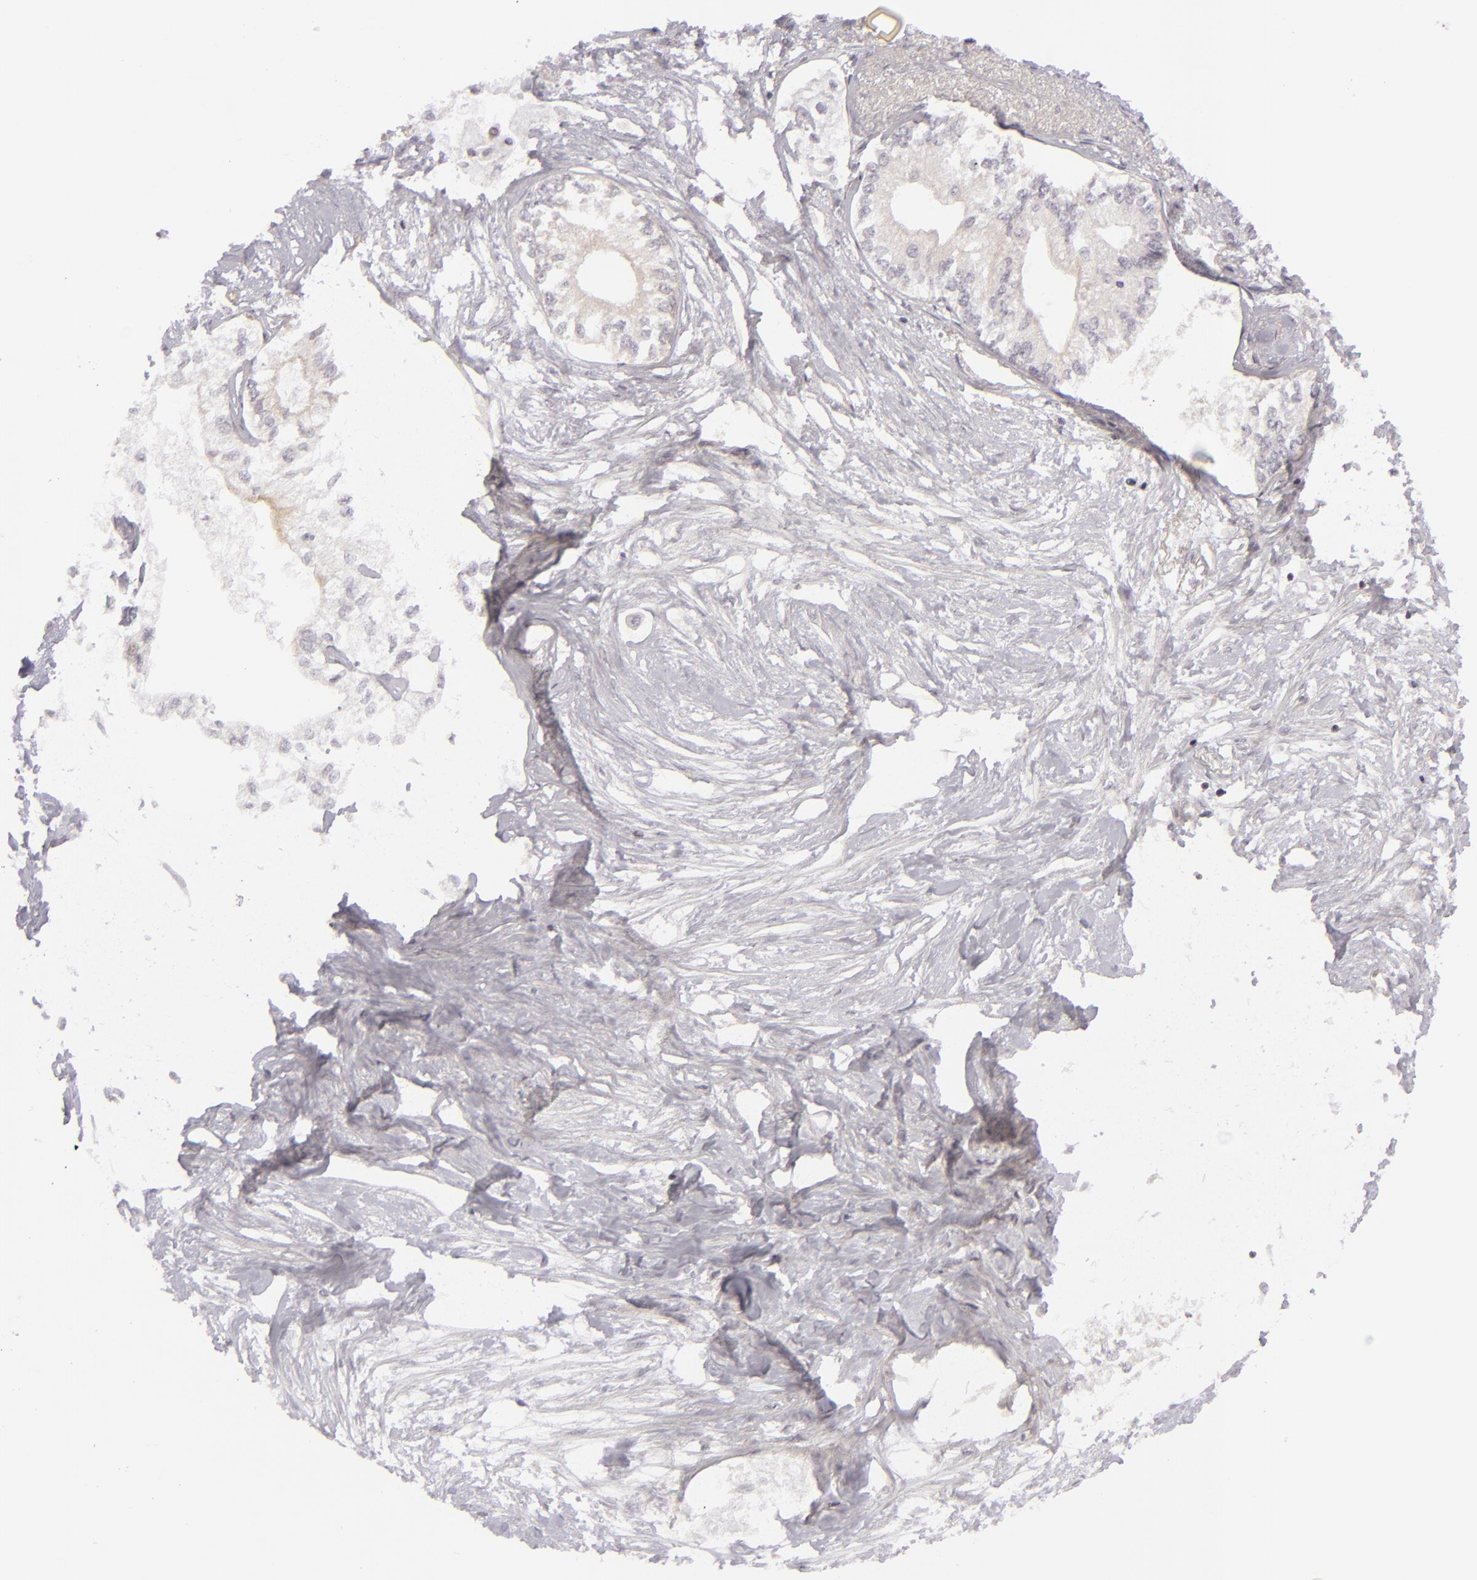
{"staining": {"intensity": "weak", "quantity": "<25%", "location": "cytoplasmic/membranous,nuclear"}, "tissue": "pancreatic cancer", "cell_type": "Tumor cells", "image_type": "cancer", "snomed": [{"axis": "morphology", "description": "Adenocarcinoma, NOS"}, {"axis": "topography", "description": "Pancreas"}], "caption": "Pancreatic cancer (adenocarcinoma) was stained to show a protein in brown. There is no significant staining in tumor cells.", "gene": "SIX1", "patient": {"sex": "male", "age": 79}}